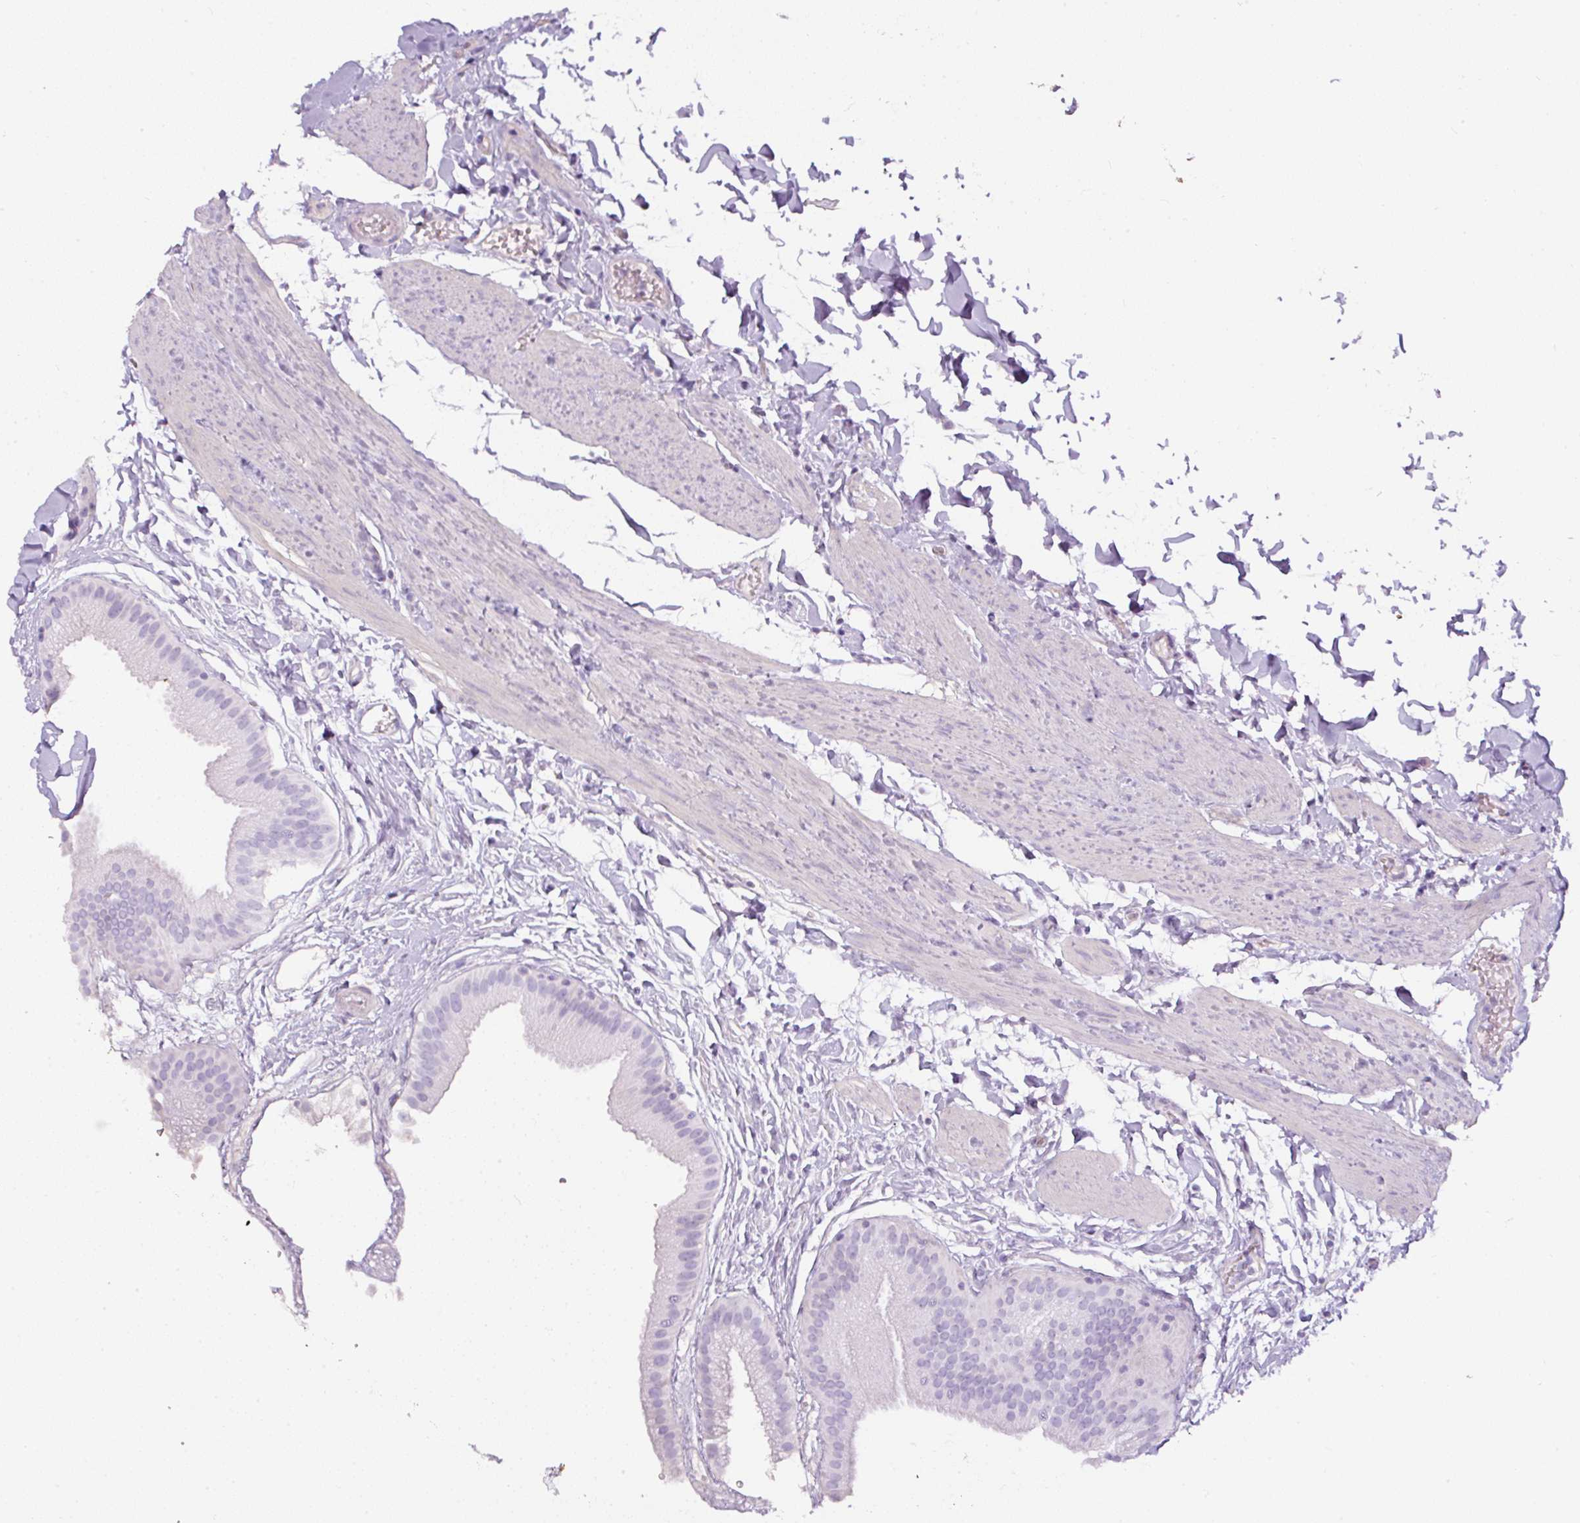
{"staining": {"intensity": "negative", "quantity": "none", "location": "none"}, "tissue": "gallbladder", "cell_type": "Glandular cells", "image_type": "normal", "snomed": [{"axis": "morphology", "description": "Normal tissue, NOS"}, {"axis": "topography", "description": "Gallbladder"}], "caption": "DAB immunohistochemical staining of benign human gallbladder reveals no significant positivity in glandular cells. The staining is performed using DAB (3,3'-diaminobenzidine) brown chromogen with nuclei counter-stained in using hematoxylin.", "gene": "APOA1", "patient": {"sex": "female", "age": 63}}